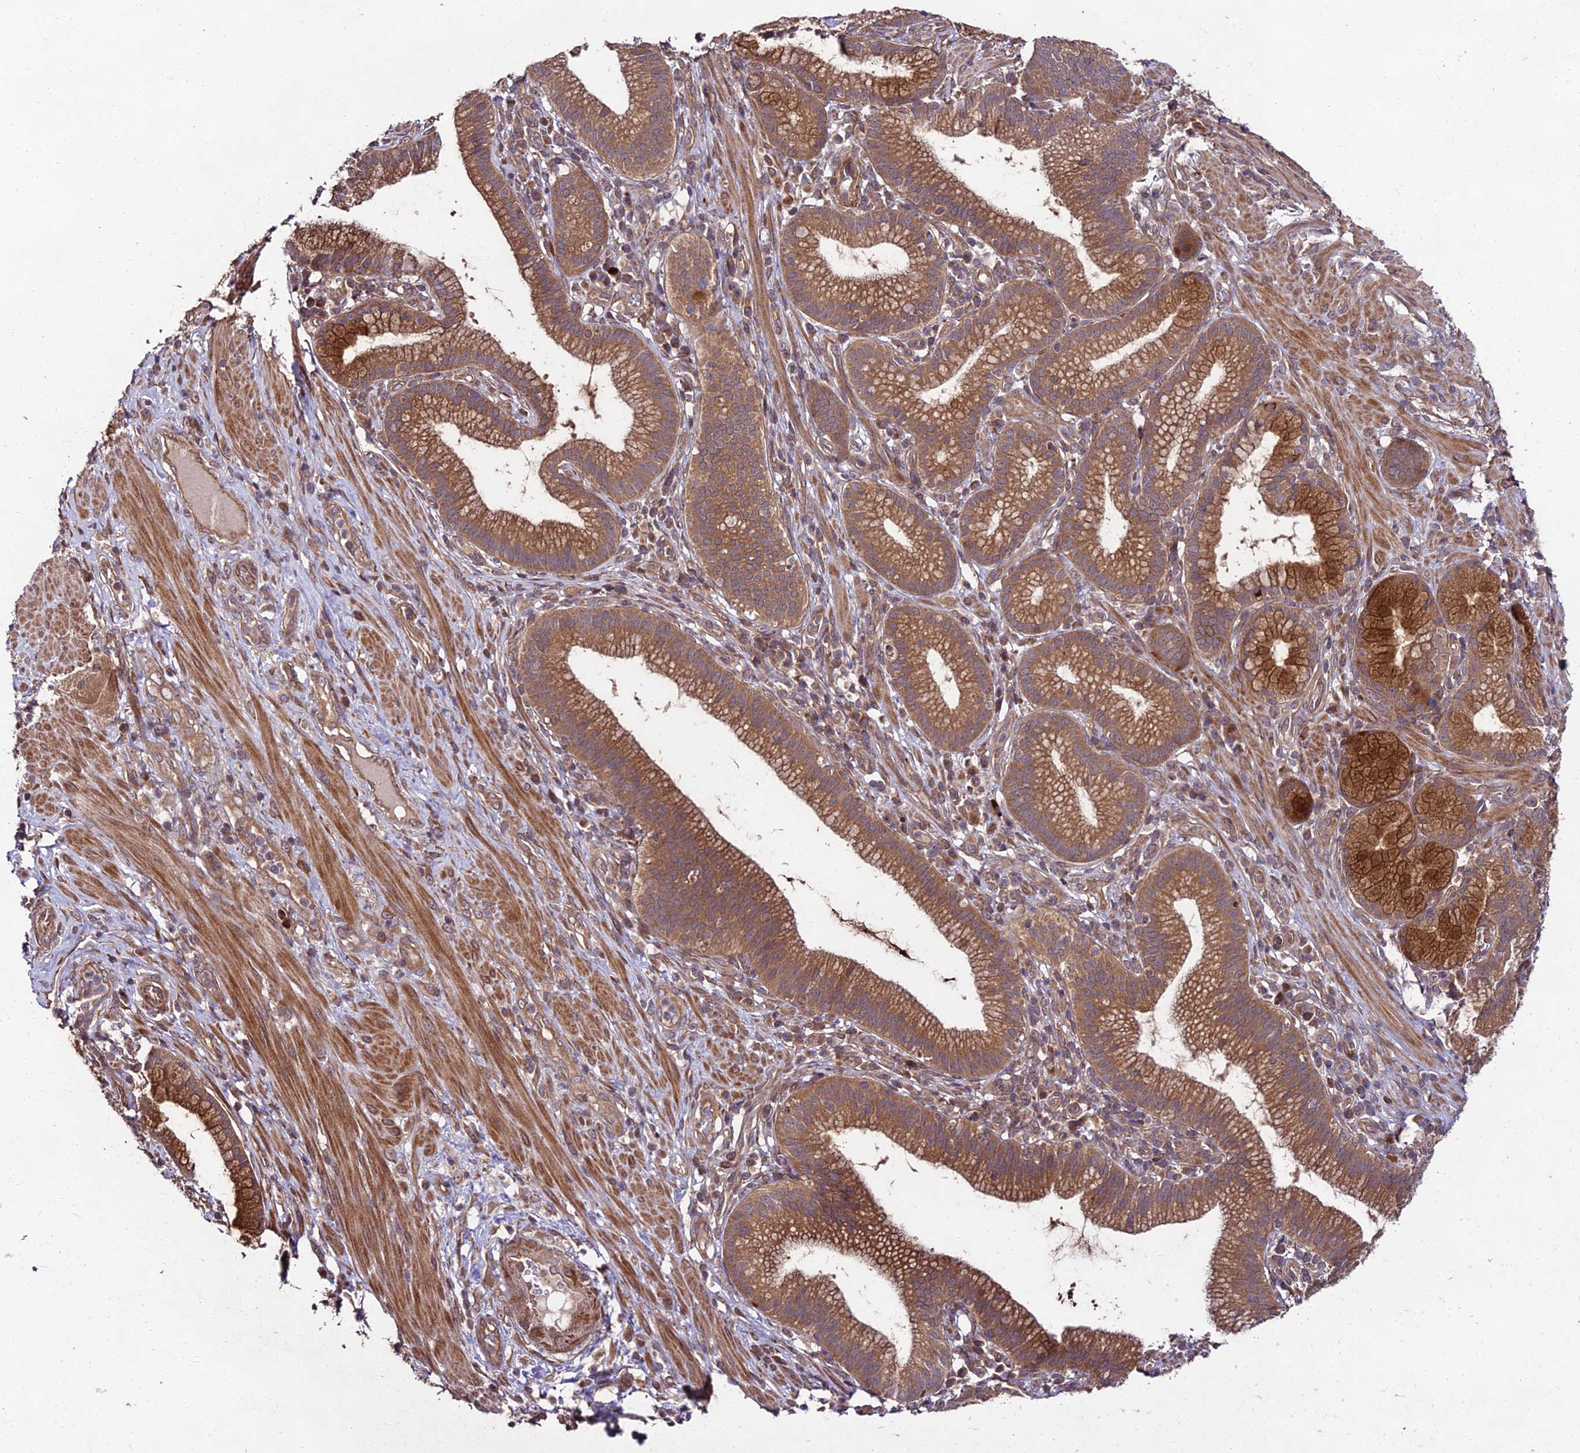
{"staining": {"intensity": "strong", "quantity": ">75%", "location": "cytoplasmic/membranous"}, "tissue": "pancreatic cancer", "cell_type": "Tumor cells", "image_type": "cancer", "snomed": [{"axis": "morphology", "description": "Adenocarcinoma, NOS"}, {"axis": "topography", "description": "Pancreas"}], "caption": "Adenocarcinoma (pancreatic) stained for a protein exhibits strong cytoplasmic/membranous positivity in tumor cells.", "gene": "MKKS", "patient": {"sex": "male", "age": 72}}